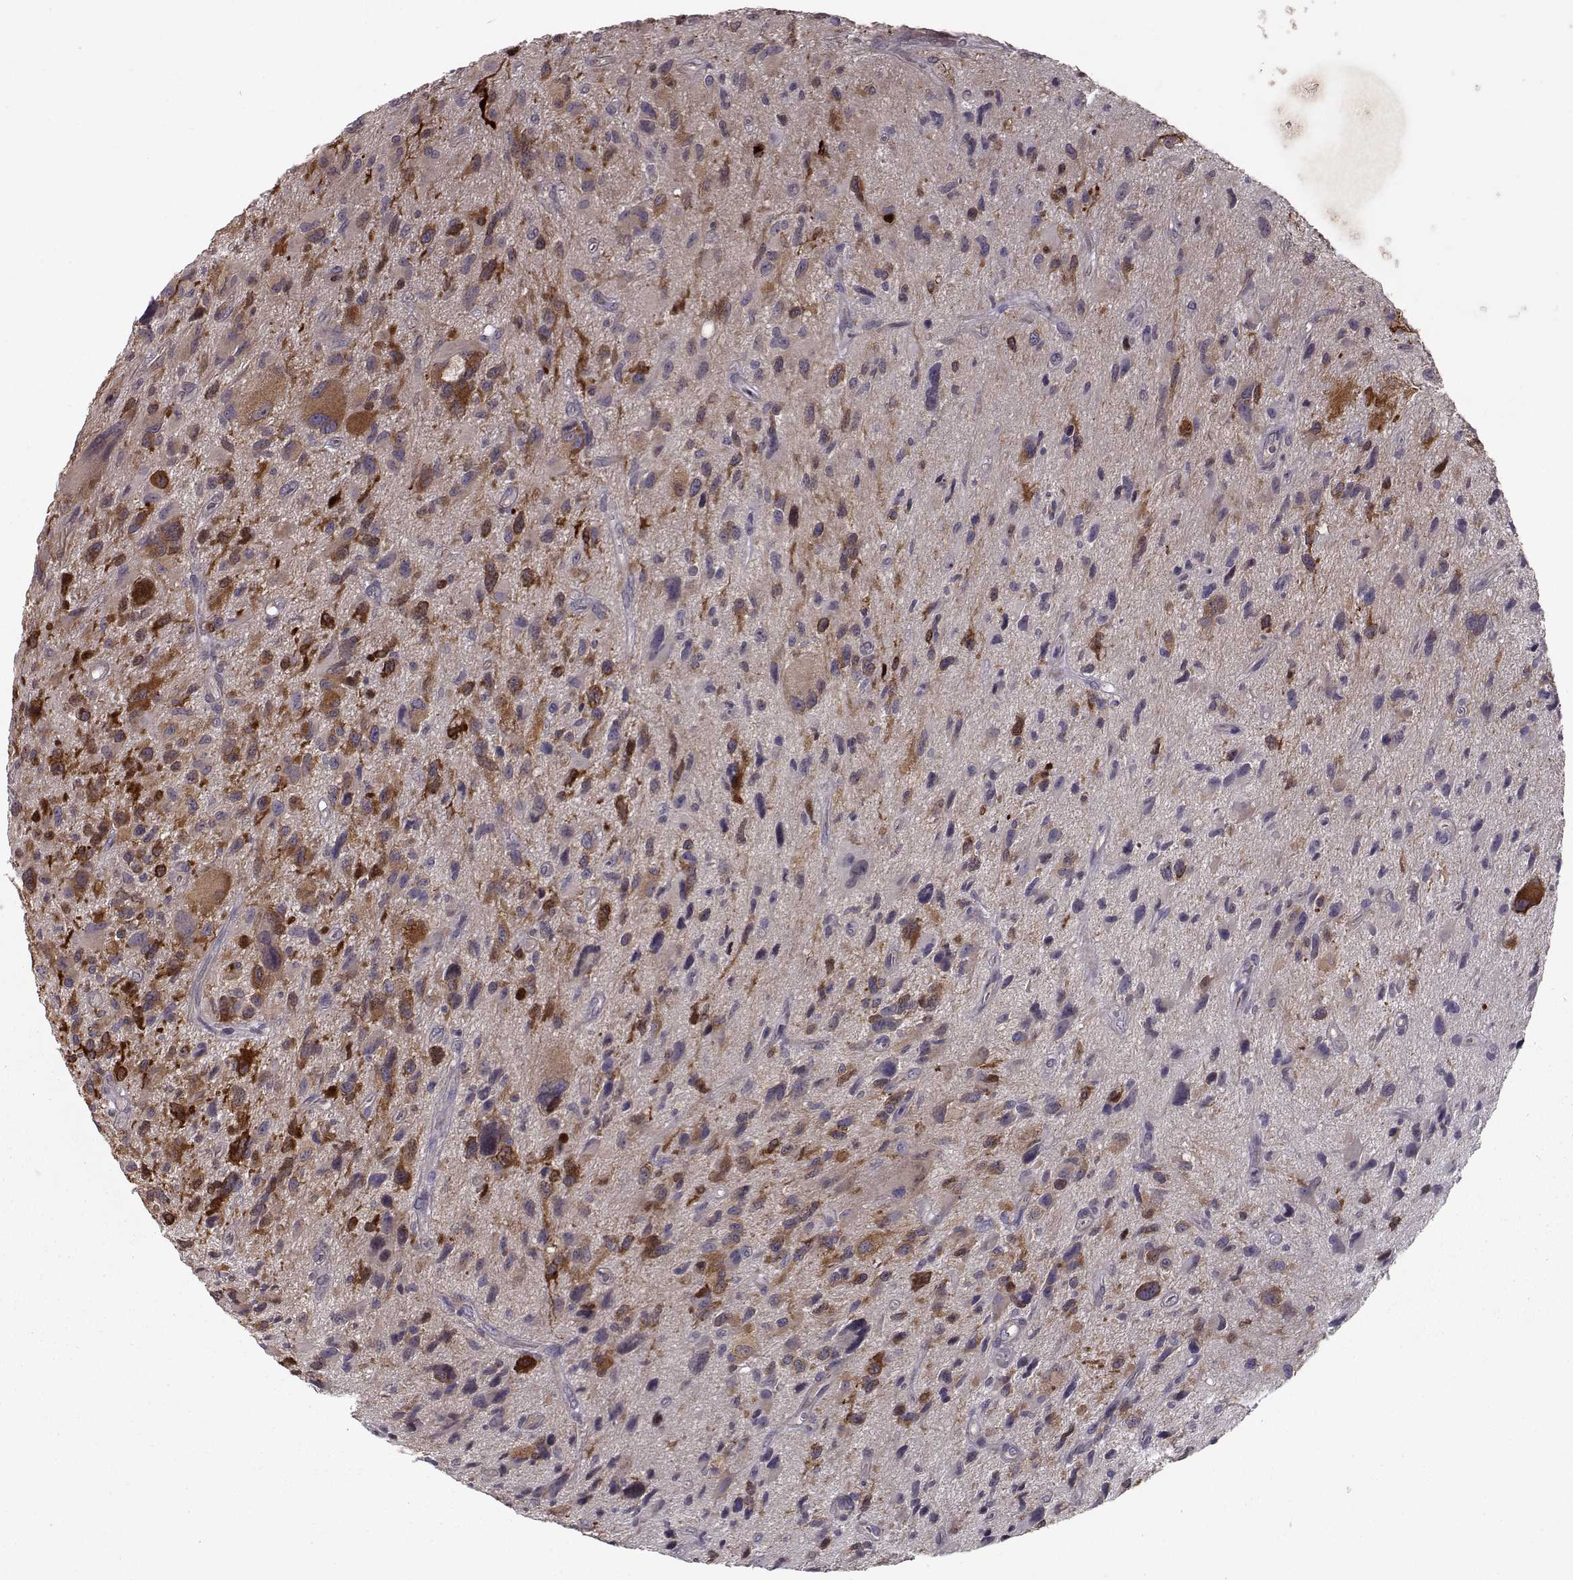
{"staining": {"intensity": "negative", "quantity": "none", "location": "none"}, "tissue": "glioma", "cell_type": "Tumor cells", "image_type": "cancer", "snomed": [{"axis": "morphology", "description": "Glioma, malignant, NOS"}, {"axis": "morphology", "description": "Glioma, malignant, High grade"}, {"axis": "topography", "description": "Brain"}], "caption": "The image reveals no staining of tumor cells in malignant glioma (high-grade).", "gene": "RANBP1", "patient": {"sex": "female", "age": 71}}